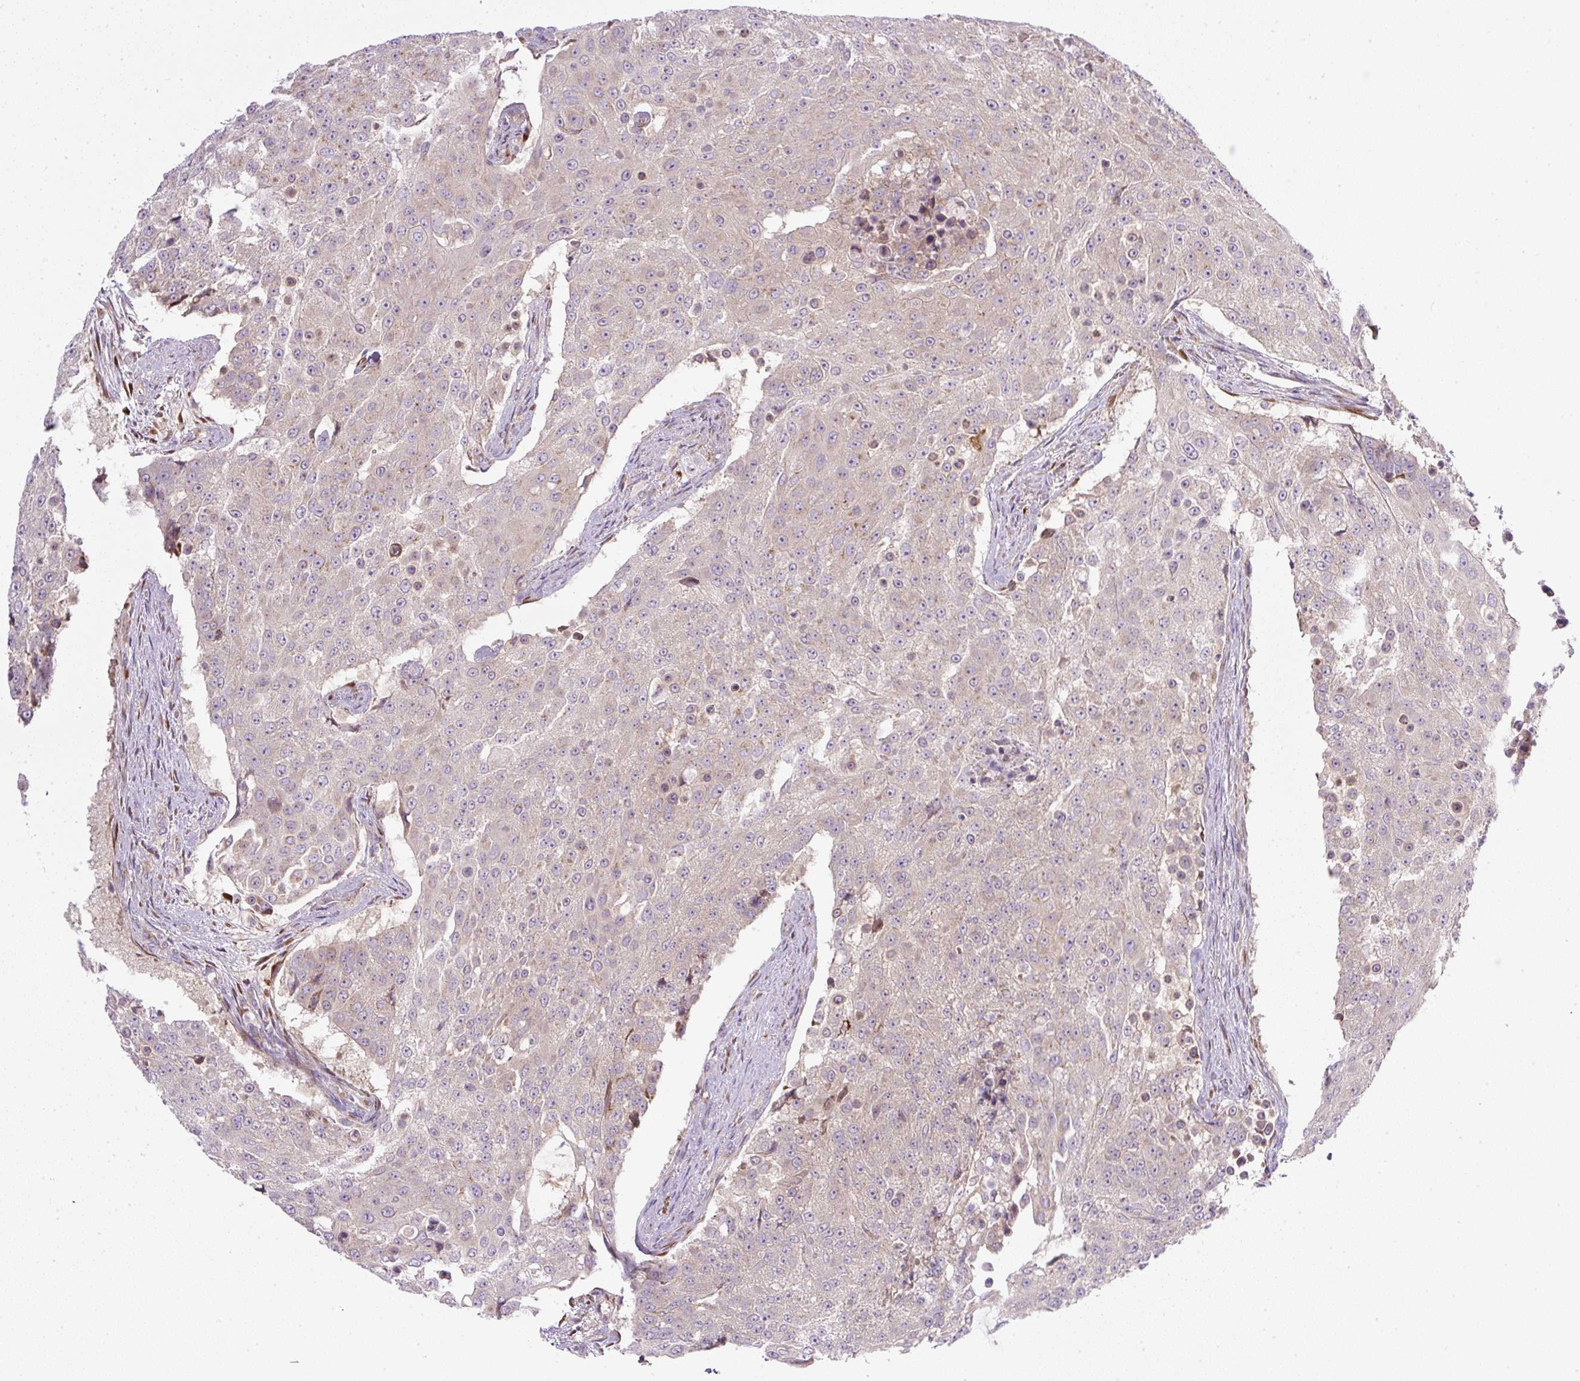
{"staining": {"intensity": "weak", "quantity": "25%-75%", "location": "cytoplasmic/membranous"}, "tissue": "urothelial cancer", "cell_type": "Tumor cells", "image_type": "cancer", "snomed": [{"axis": "morphology", "description": "Urothelial carcinoma, High grade"}, {"axis": "topography", "description": "Urinary bladder"}], "caption": "IHC micrograph of human high-grade urothelial carcinoma stained for a protein (brown), which shows low levels of weak cytoplasmic/membranous positivity in about 25%-75% of tumor cells.", "gene": "MLX", "patient": {"sex": "female", "age": 63}}